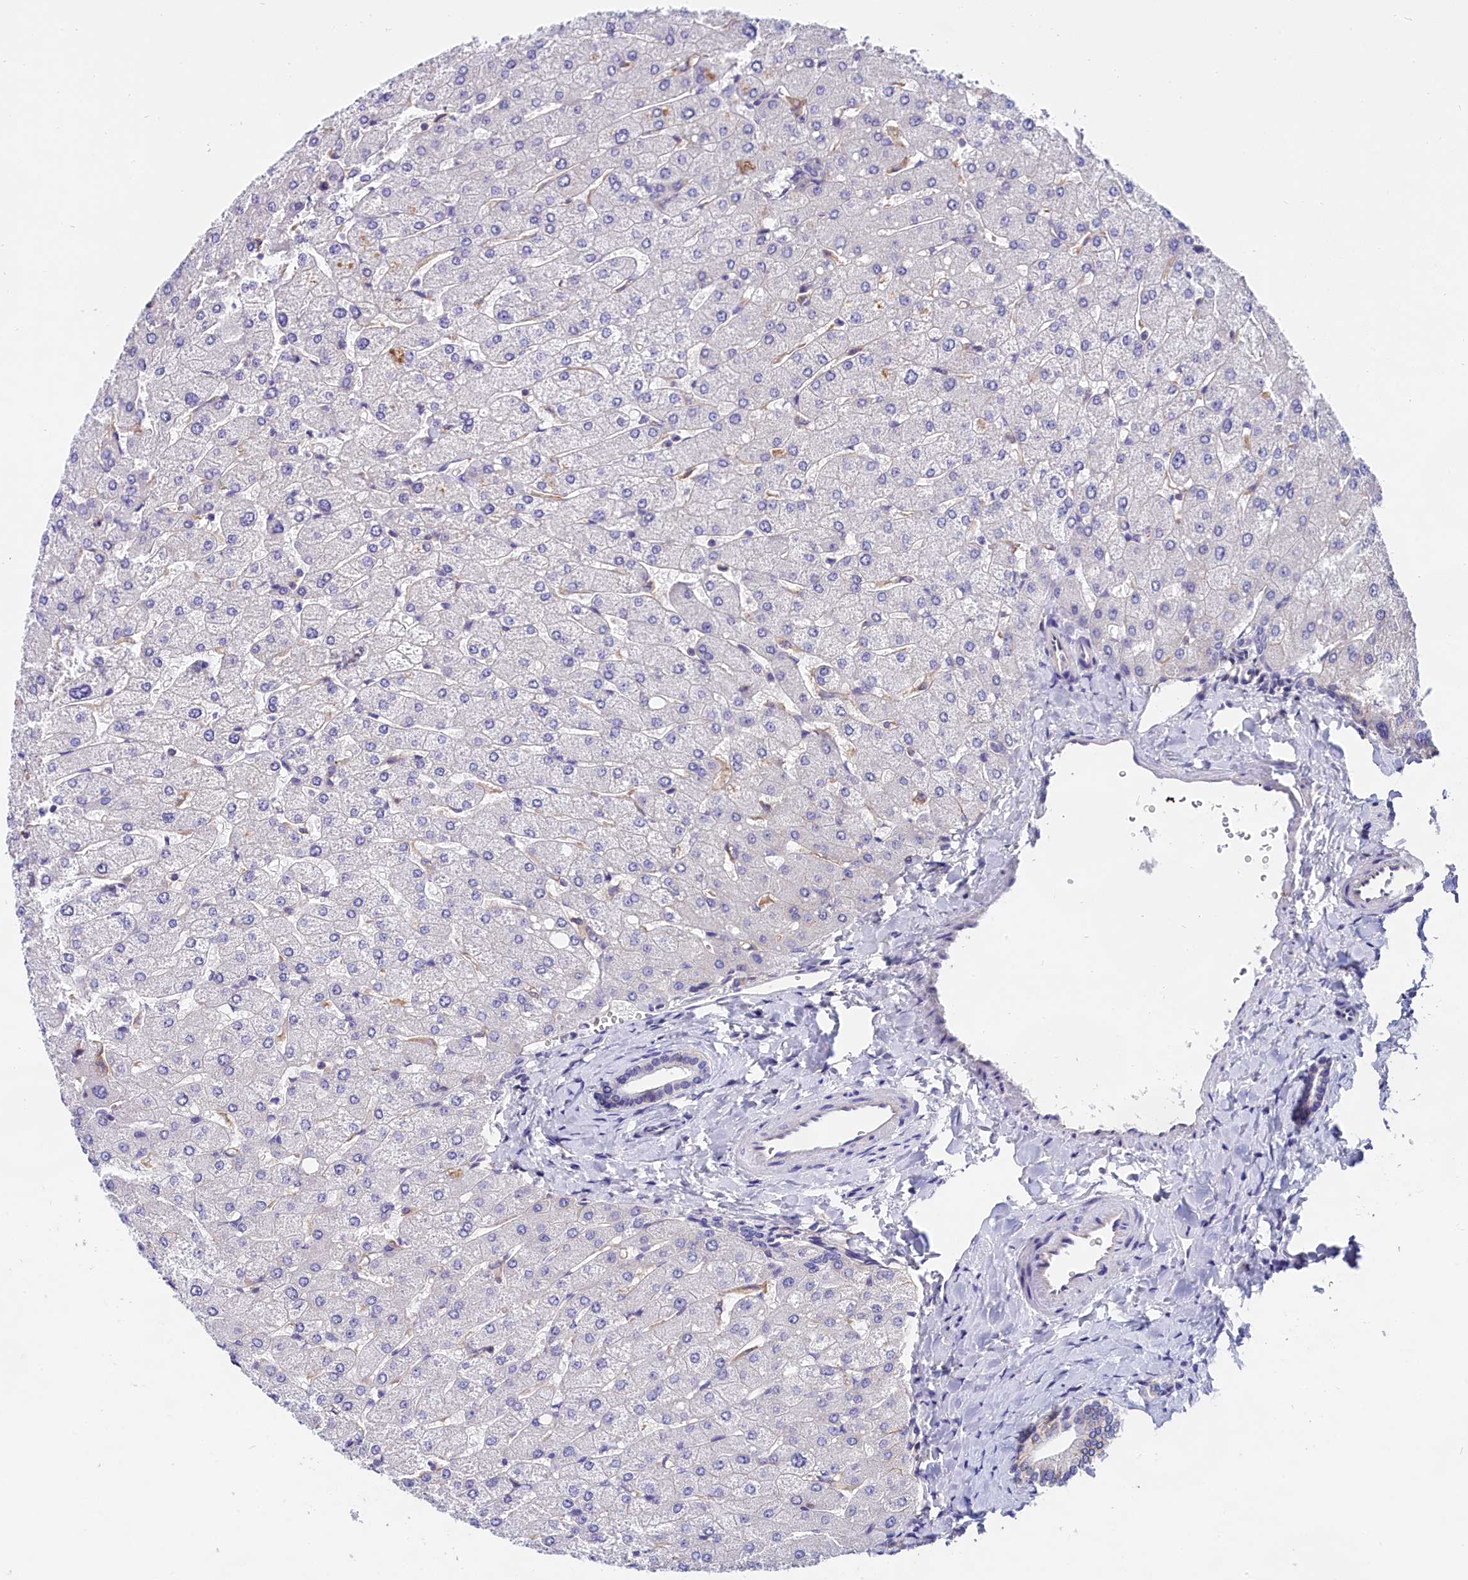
{"staining": {"intensity": "negative", "quantity": "none", "location": "none"}, "tissue": "liver", "cell_type": "Cholangiocytes", "image_type": "normal", "snomed": [{"axis": "morphology", "description": "Normal tissue, NOS"}, {"axis": "topography", "description": "Liver"}], "caption": "Human liver stained for a protein using immunohistochemistry (IHC) exhibits no staining in cholangiocytes.", "gene": "OAS3", "patient": {"sex": "male", "age": 55}}